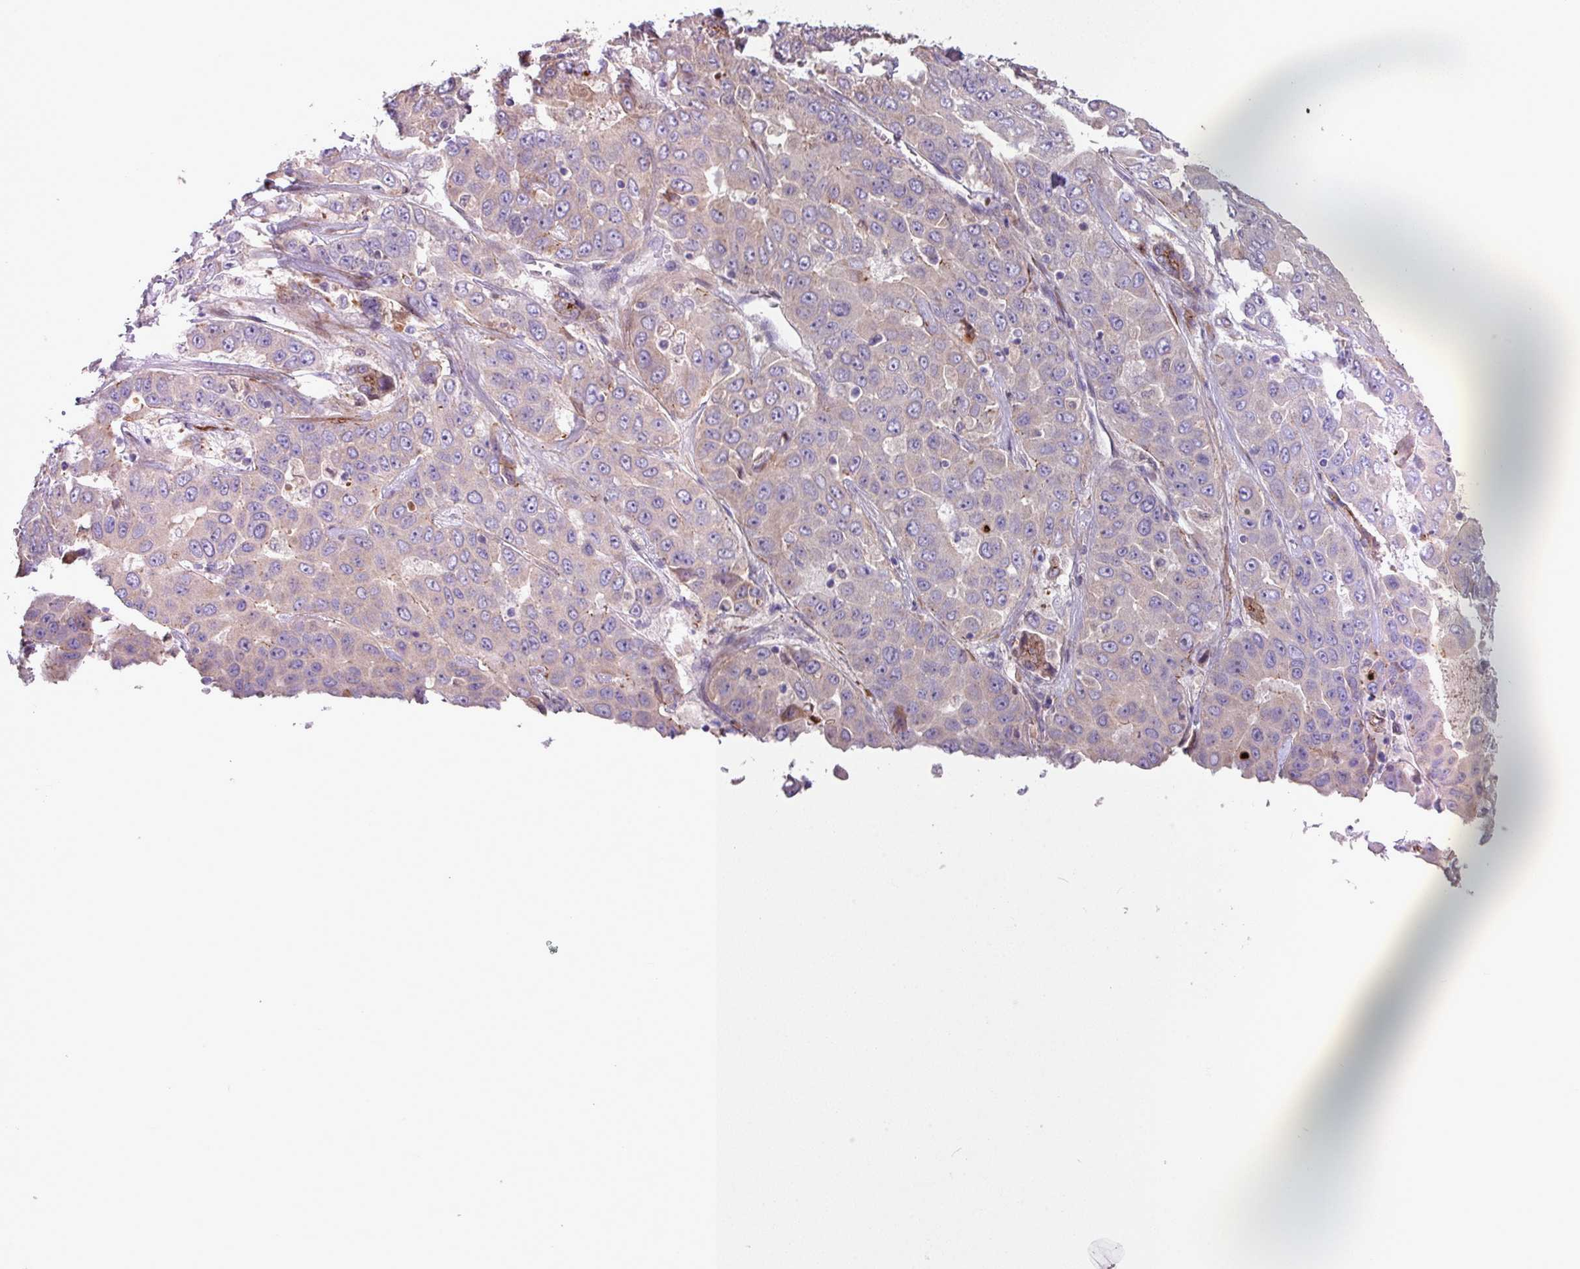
{"staining": {"intensity": "negative", "quantity": "none", "location": "none"}, "tissue": "liver cancer", "cell_type": "Tumor cells", "image_type": "cancer", "snomed": [{"axis": "morphology", "description": "Cholangiocarcinoma"}, {"axis": "topography", "description": "Liver"}], "caption": "High magnification brightfield microscopy of liver cancer (cholangiocarcinoma) stained with DAB (brown) and counterstained with hematoxylin (blue): tumor cells show no significant positivity. (Immunohistochemistry (ihc), brightfield microscopy, high magnification).", "gene": "IQCJ", "patient": {"sex": "female", "age": 52}}